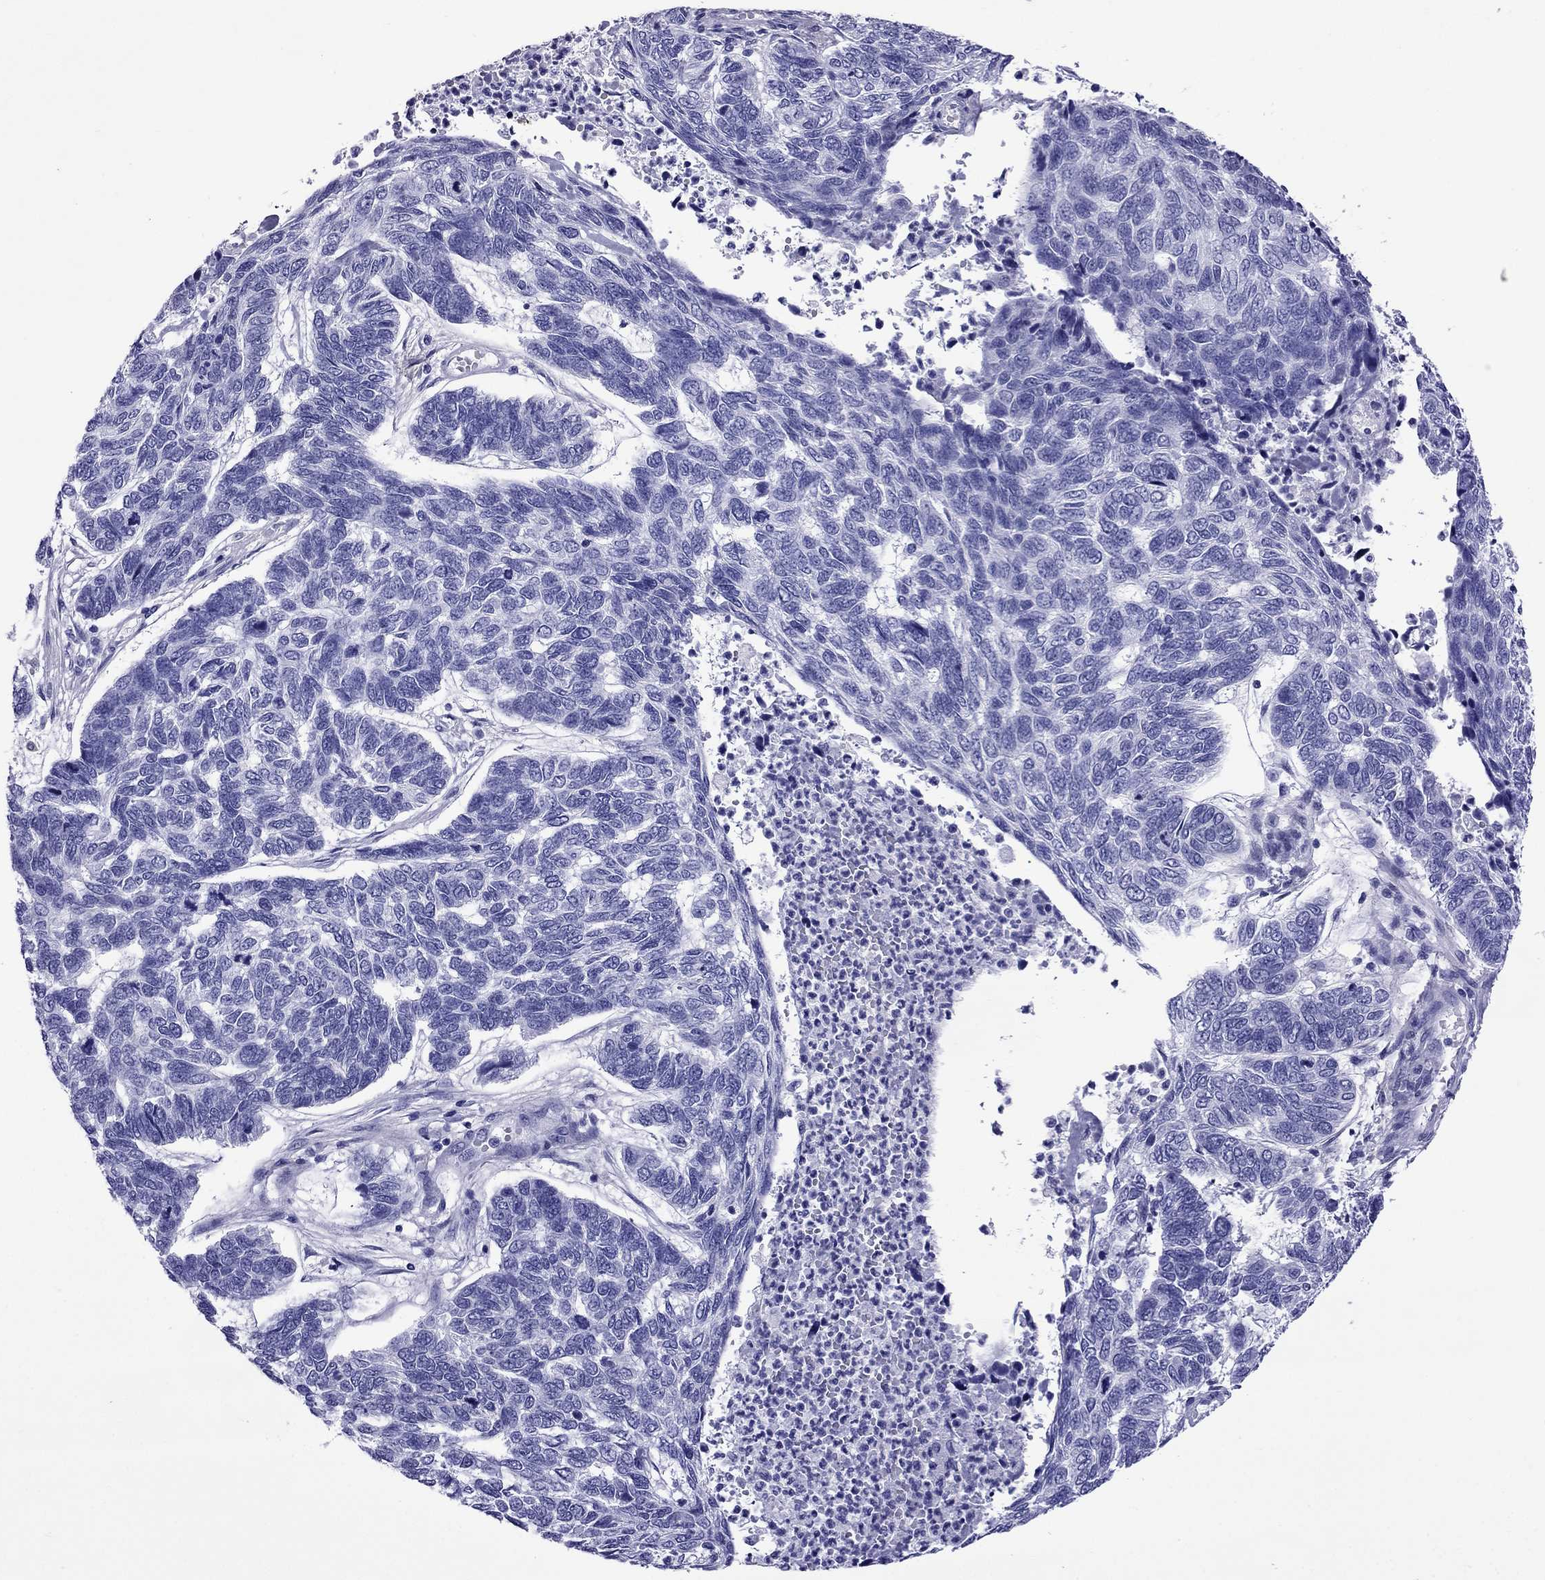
{"staining": {"intensity": "negative", "quantity": "none", "location": "none"}, "tissue": "skin cancer", "cell_type": "Tumor cells", "image_type": "cancer", "snomed": [{"axis": "morphology", "description": "Basal cell carcinoma"}, {"axis": "topography", "description": "Skin"}], "caption": "This photomicrograph is of basal cell carcinoma (skin) stained with immunohistochemistry to label a protein in brown with the nuclei are counter-stained blue. There is no positivity in tumor cells.", "gene": "ARR3", "patient": {"sex": "female", "age": 65}}